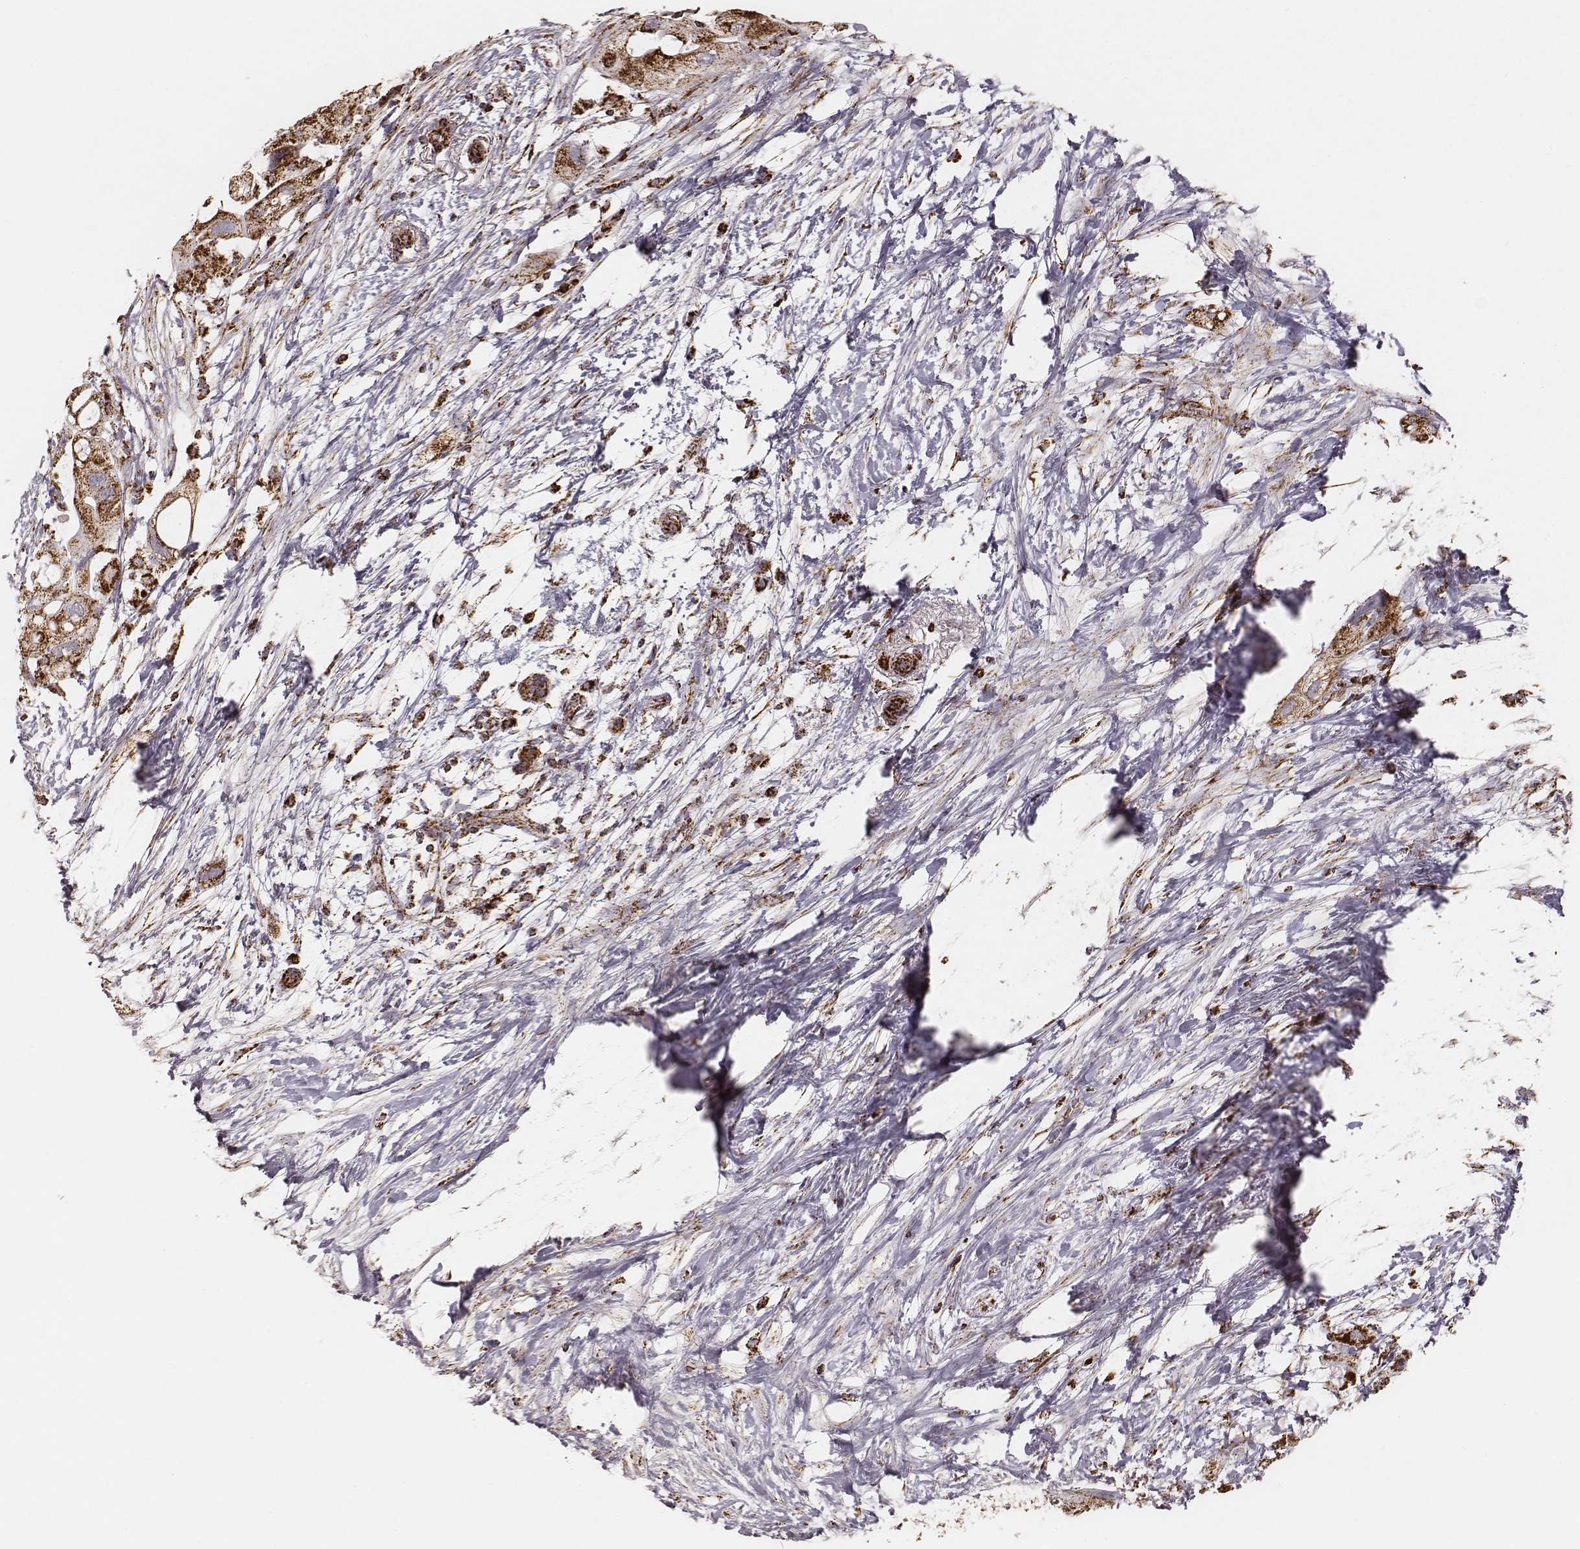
{"staining": {"intensity": "strong", "quantity": ">75%", "location": "cytoplasmic/membranous"}, "tissue": "pancreatic cancer", "cell_type": "Tumor cells", "image_type": "cancer", "snomed": [{"axis": "morphology", "description": "Adenocarcinoma, NOS"}, {"axis": "topography", "description": "Pancreas"}], "caption": "Protein staining of pancreatic adenocarcinoma tissue reveals strong cytoplasmic/membranous expression in about >75% of tumor cells.", "gene": "CS", "patient": {"sex": "female", "age": 72}}